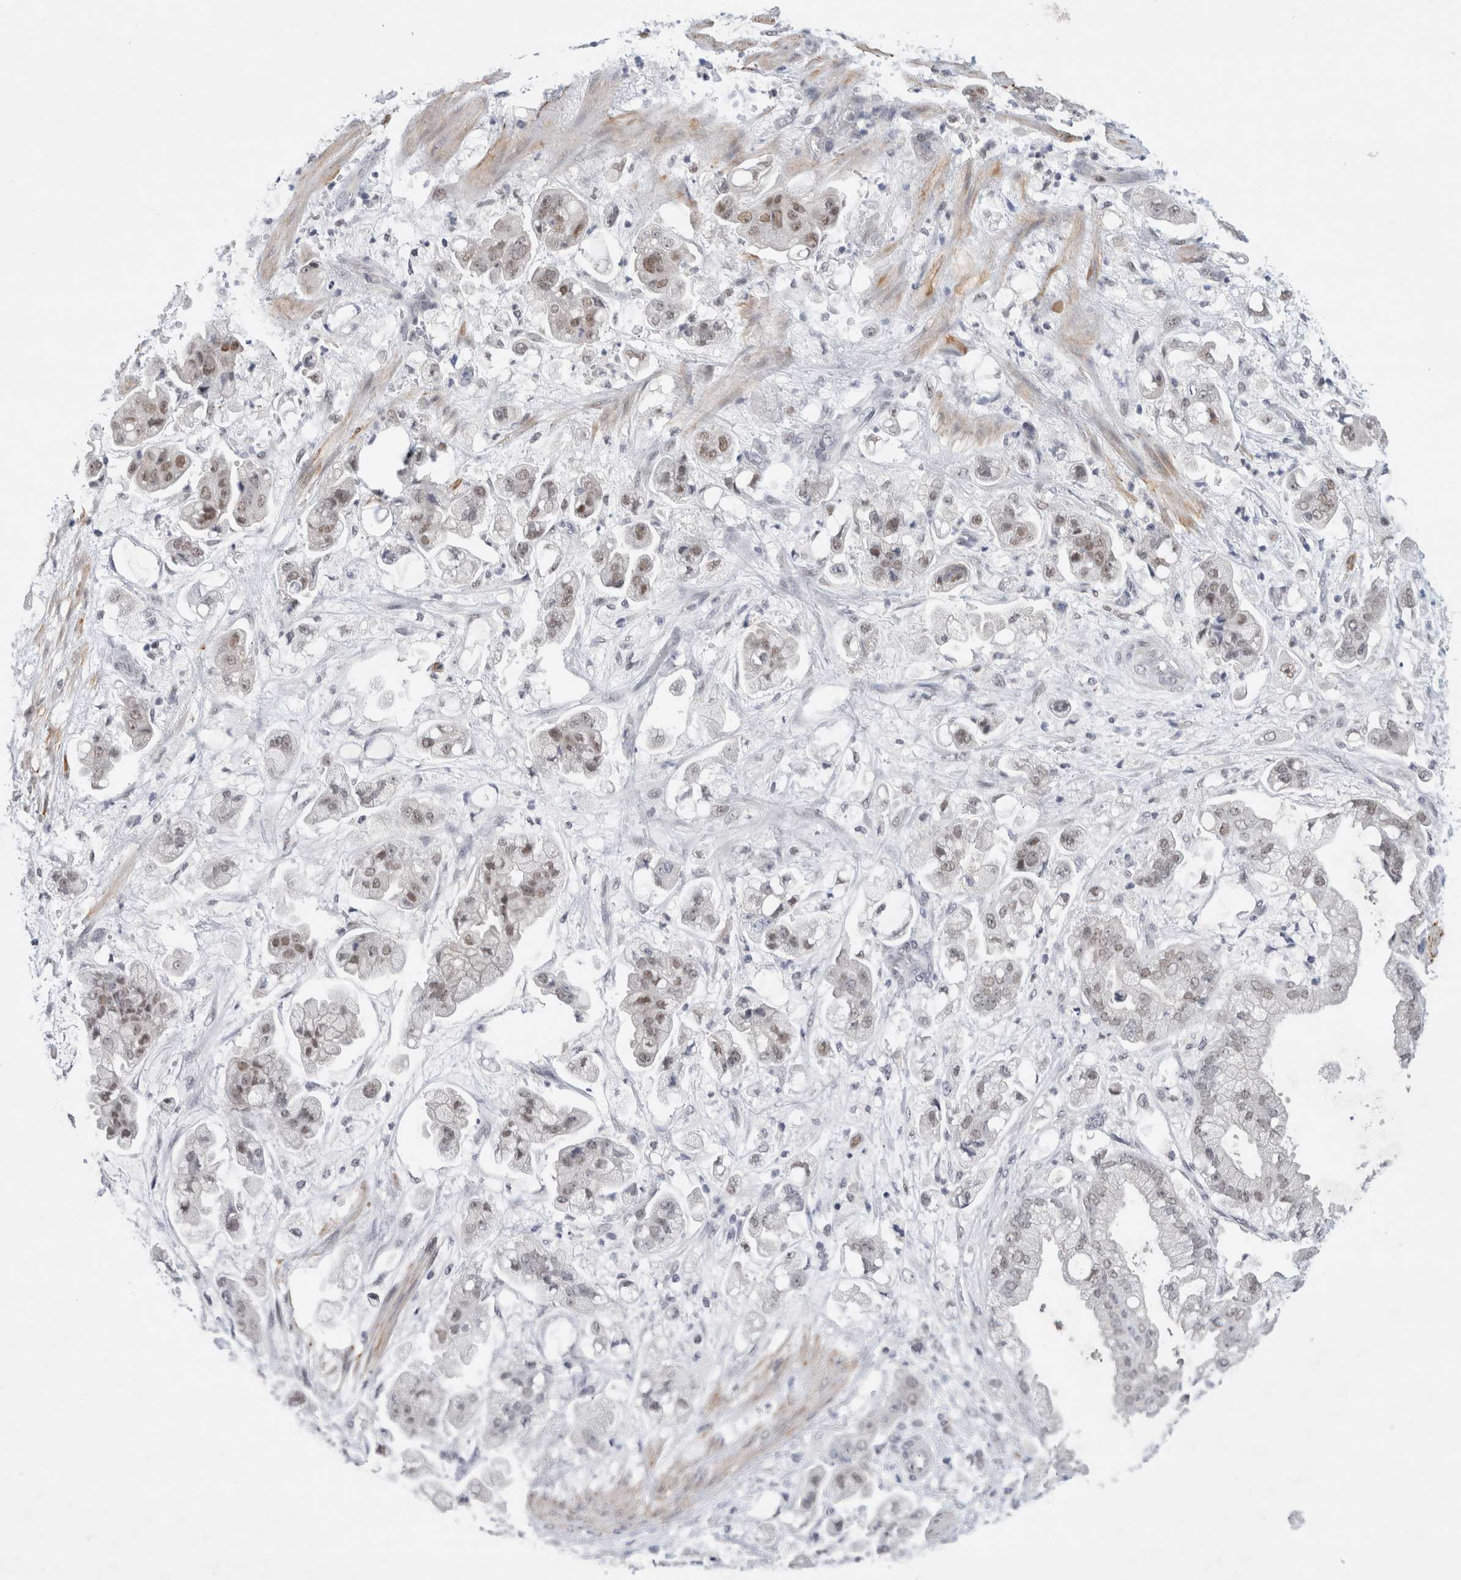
{"staining": {"intensity": "weak", "quantity": "25%-75%", "location": "nuclear"}, "tissue": "stomach cancer", "cell_type": "Tumor cells", "image_type": "cancer", "snomed": [{"axis": "morphology", "description": "Adenocarcinoma, NOS"}, {"axis": "topography", "description": "Stomach"}], "caption": "Protein expression analysis of stomach cancer demonstrates weak nuclear expression in about 25%-75% of tumor cells.", "gene": "KNL1", "patient": {"sex": "male", "age": 62}}